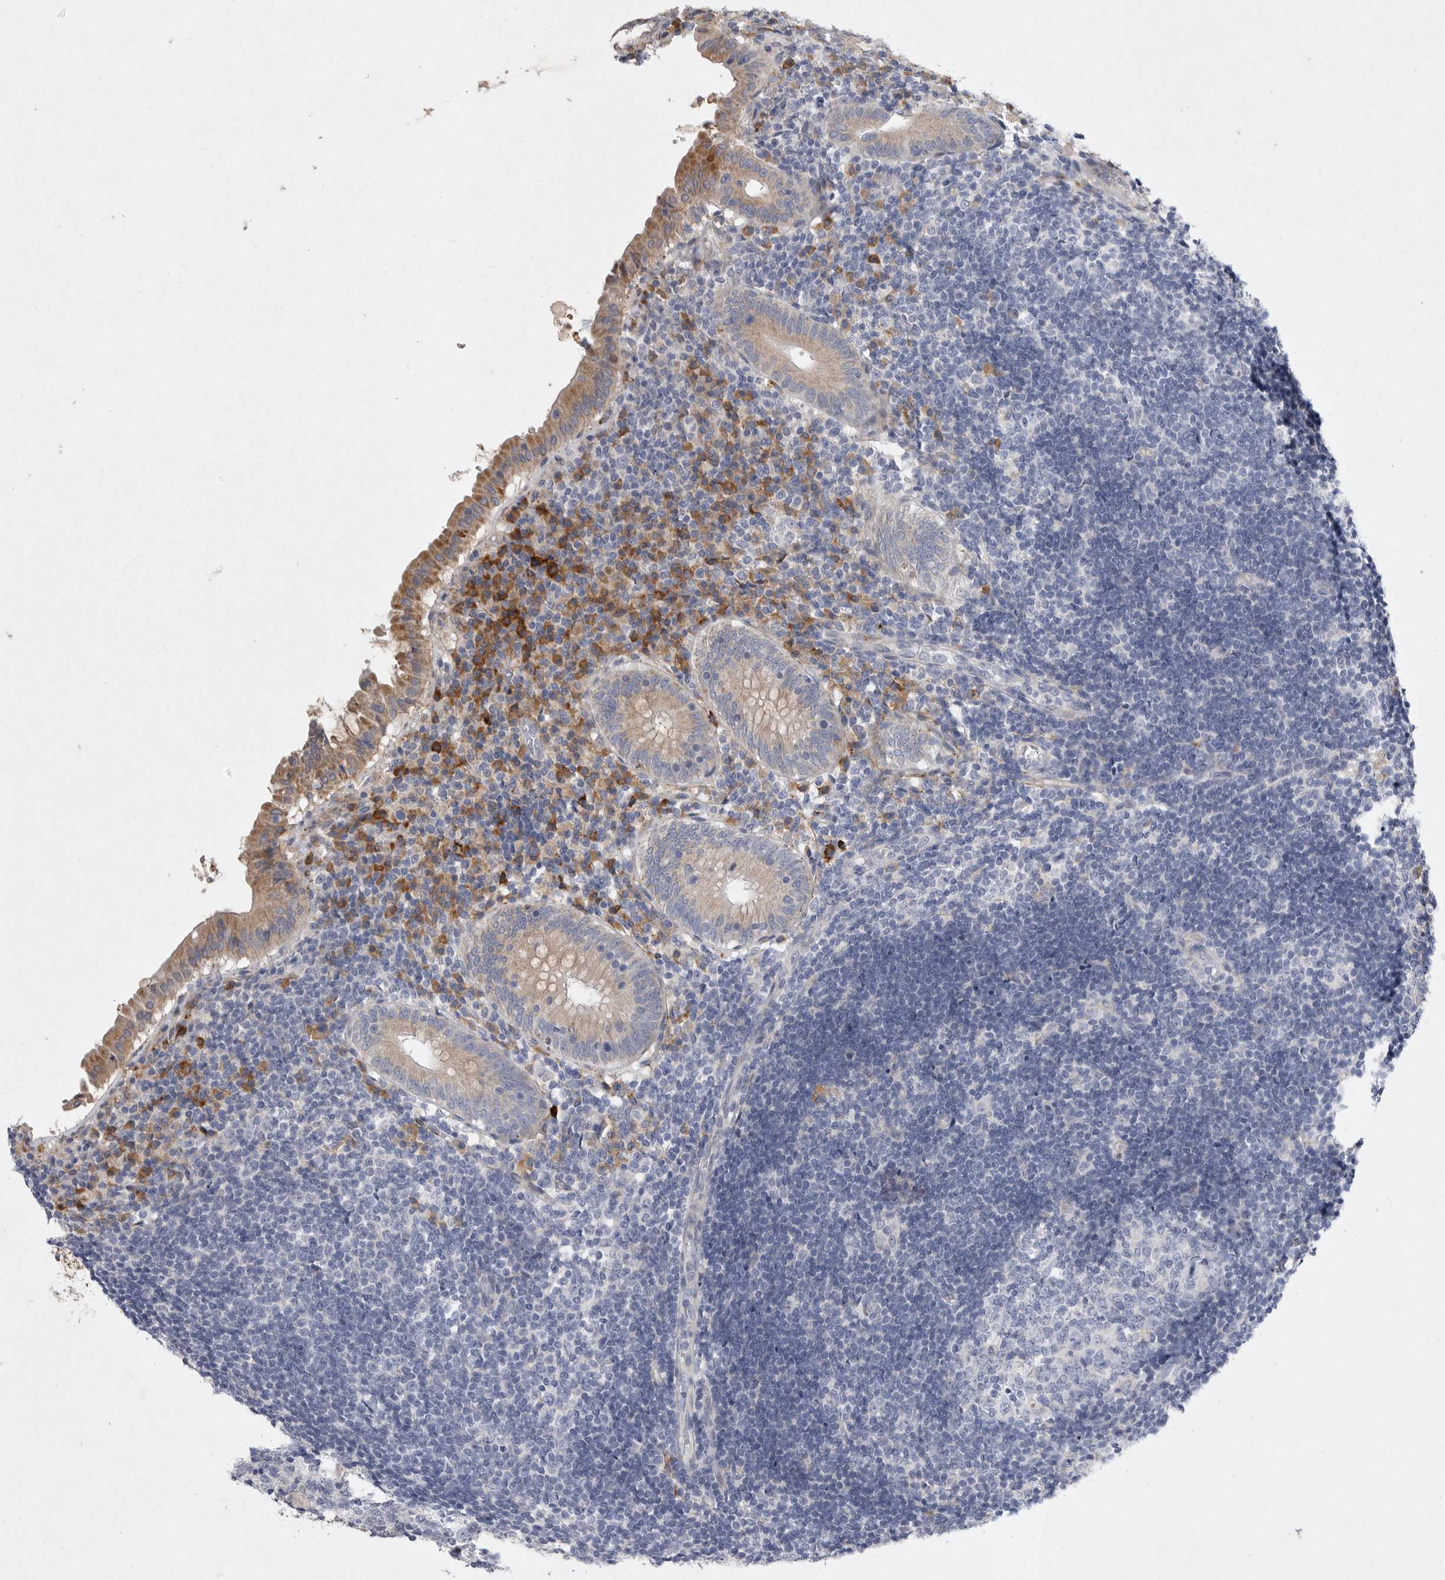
{"staining": {"intensity": "moderate", "quantity": ">75%", "location": "cytoplasmic/membranous"}, "tissue": "appendix", "cell_type": "Glandular cells", "image_type": "normal", "snomed": [{"axis": "morphology", "description": "Normal tissue, NOS"}, {"axis": "topography", "description": "Appendix"}], "caption": "IHC (DAB (3,3'-diaminobenzidine)) staining of normal human appendix reveals moderate cytoplasmic/membranous protein expression in about >75% of glandular cells.", "gene": "EDEM3", "patient": {"sex": "female", "age": 54}}